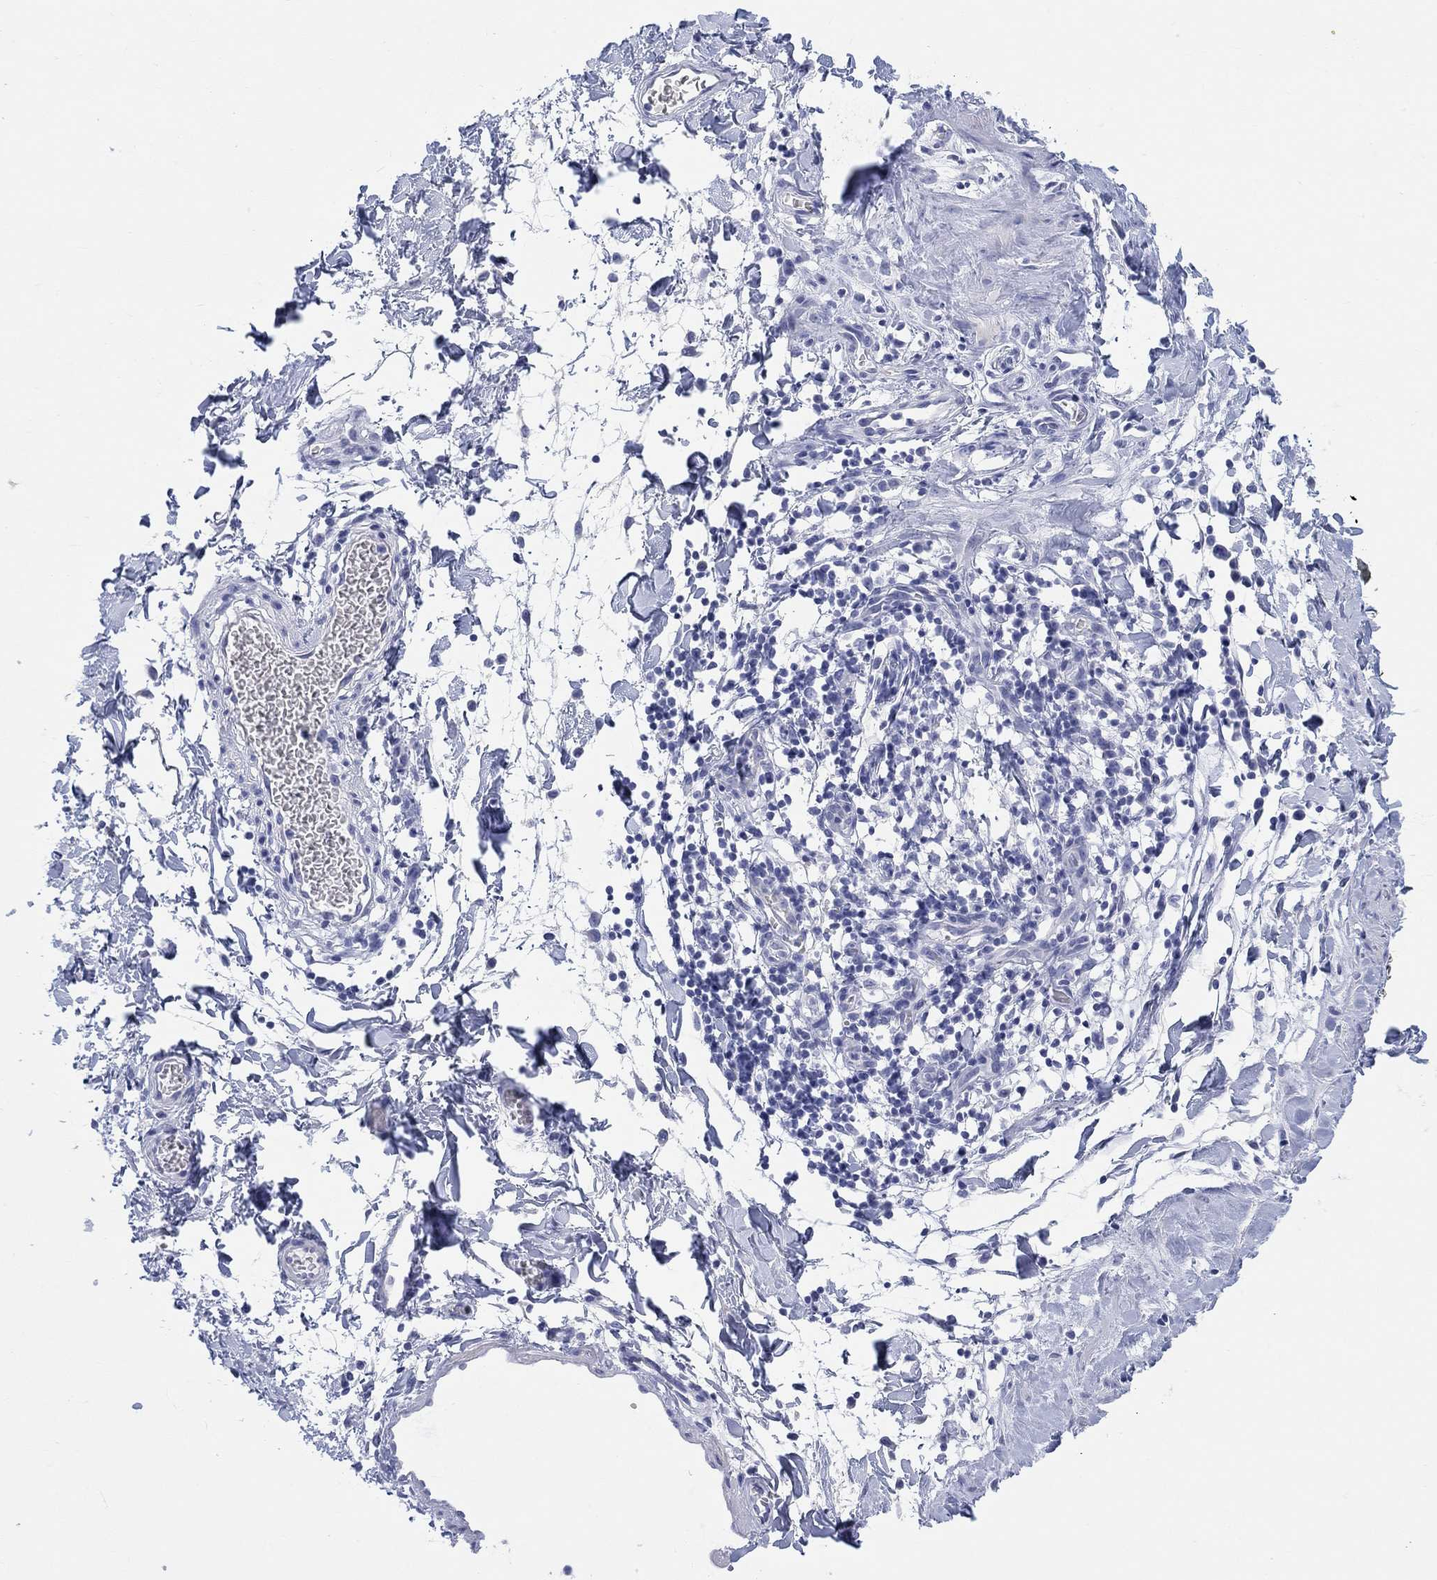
{"staining": {"intensity": "negative", "quantity": "none", "location": "none"}, "tissue": "adipose tissue", "cell_type": "Adipocytes", "image_type": "normal", "snomed": [{"axis": "morphology", "description": "Normal tissue, NOS"}, {"axis": "topography", "description": "Vascular tissue"}, {"axis": "topography", "description": "Peripheral nerve tissue"}], "caption": "Adipocytes show no significant expression in normal adipose tissue. (DAB immunohistochemistry (IHC) with hematoxylin counter stain).", "gene": "XIRP2", "patient": {"sex": "male", "age": 23}}